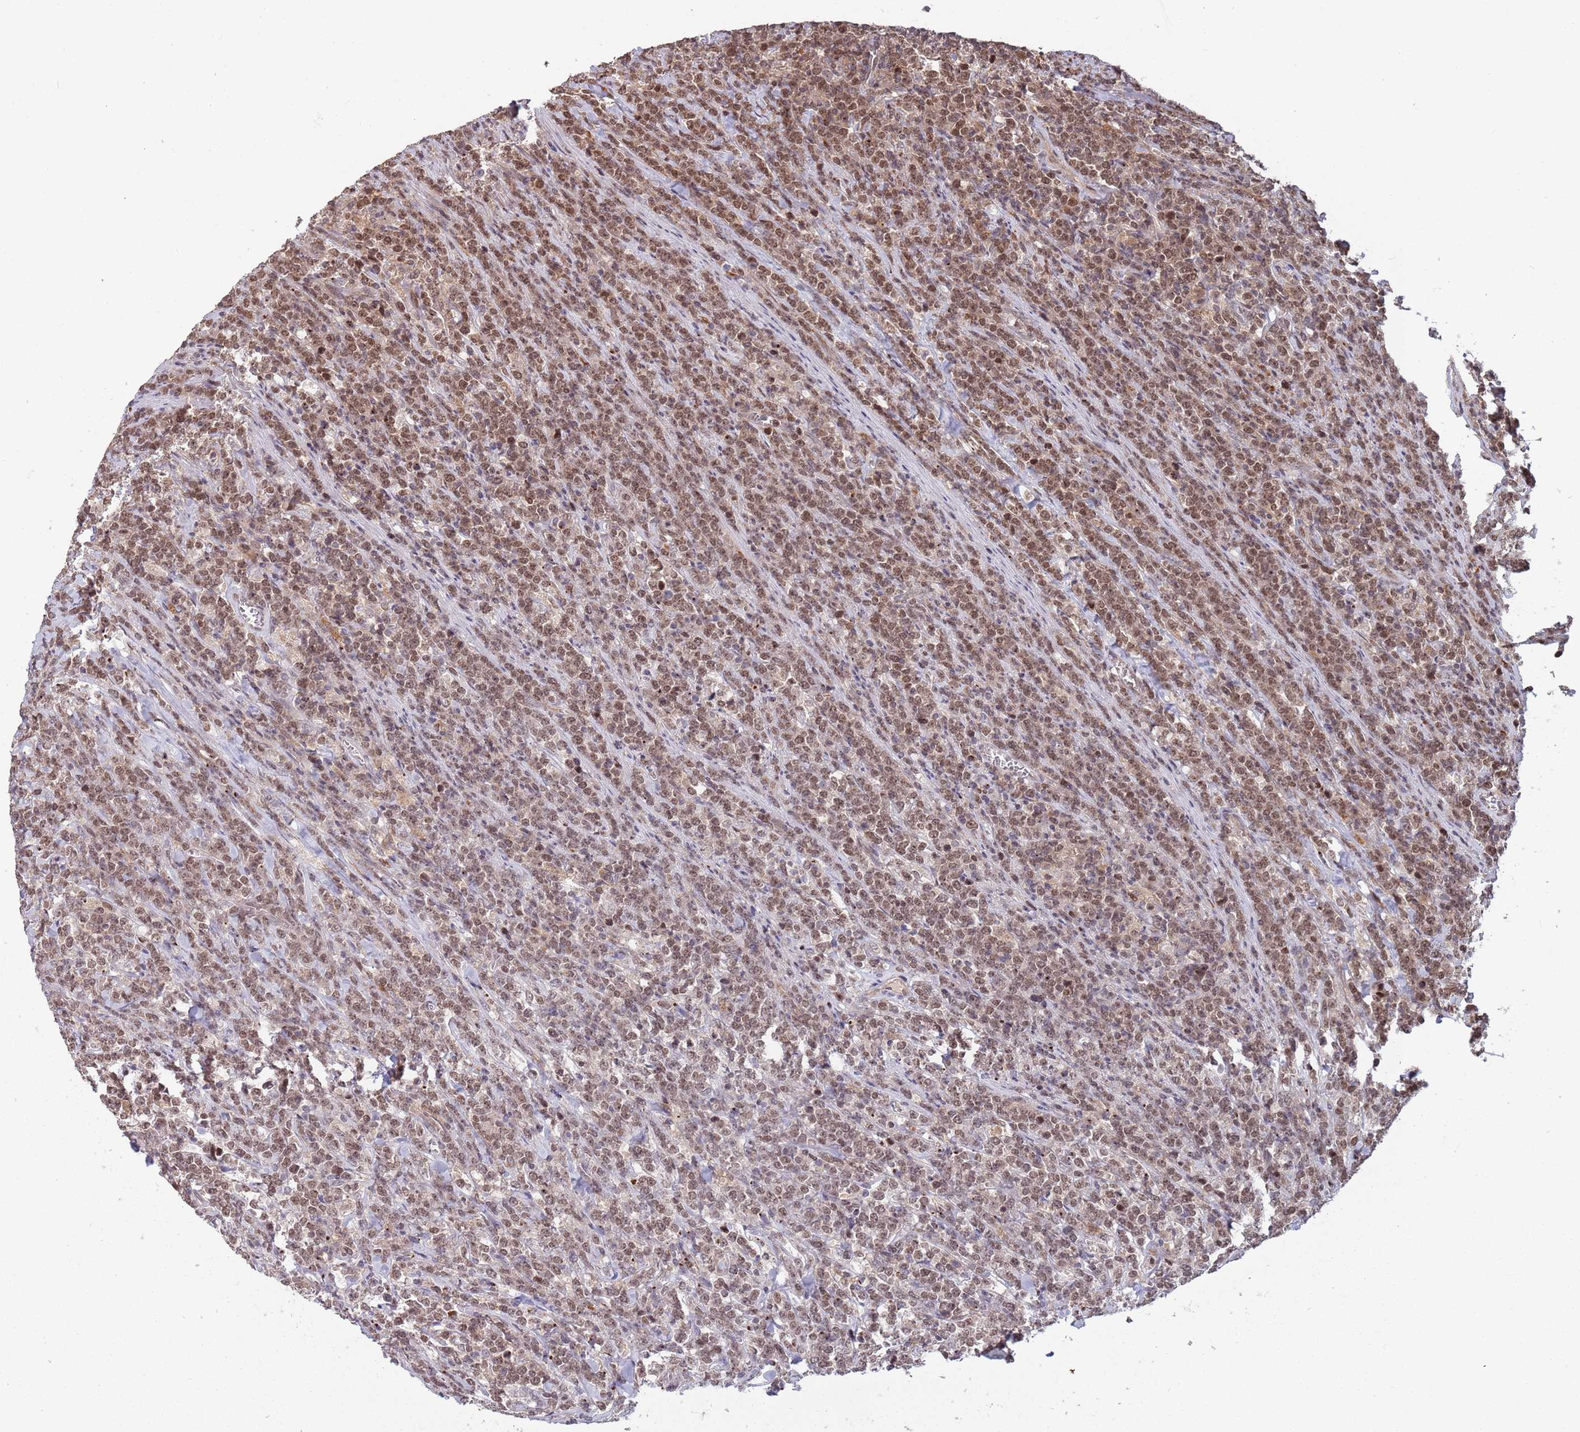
{"staining": {"intensity": "moderate", "quantity": ">75%", "location": "nuclear"}, "tissue": "lymphoma", "cell_type": "Tumor cells", "image_type": "cancer", "snomed": [{"axis": "morphology", "description": "Malignant lymphoma, non-Hodgkin's type, High grade"}, {"axis": "topography", "description": "Small intestine"}], "caption": "High-power microscopy captured an IHC micrograph of lymphoma, revealing moderate nuclear staining in approximately >75% of tumor cells. (IHC, brightfield microscopy, high magnification).", "gene": "SALL1", "patient": {"sex": "male", "age": 8}}